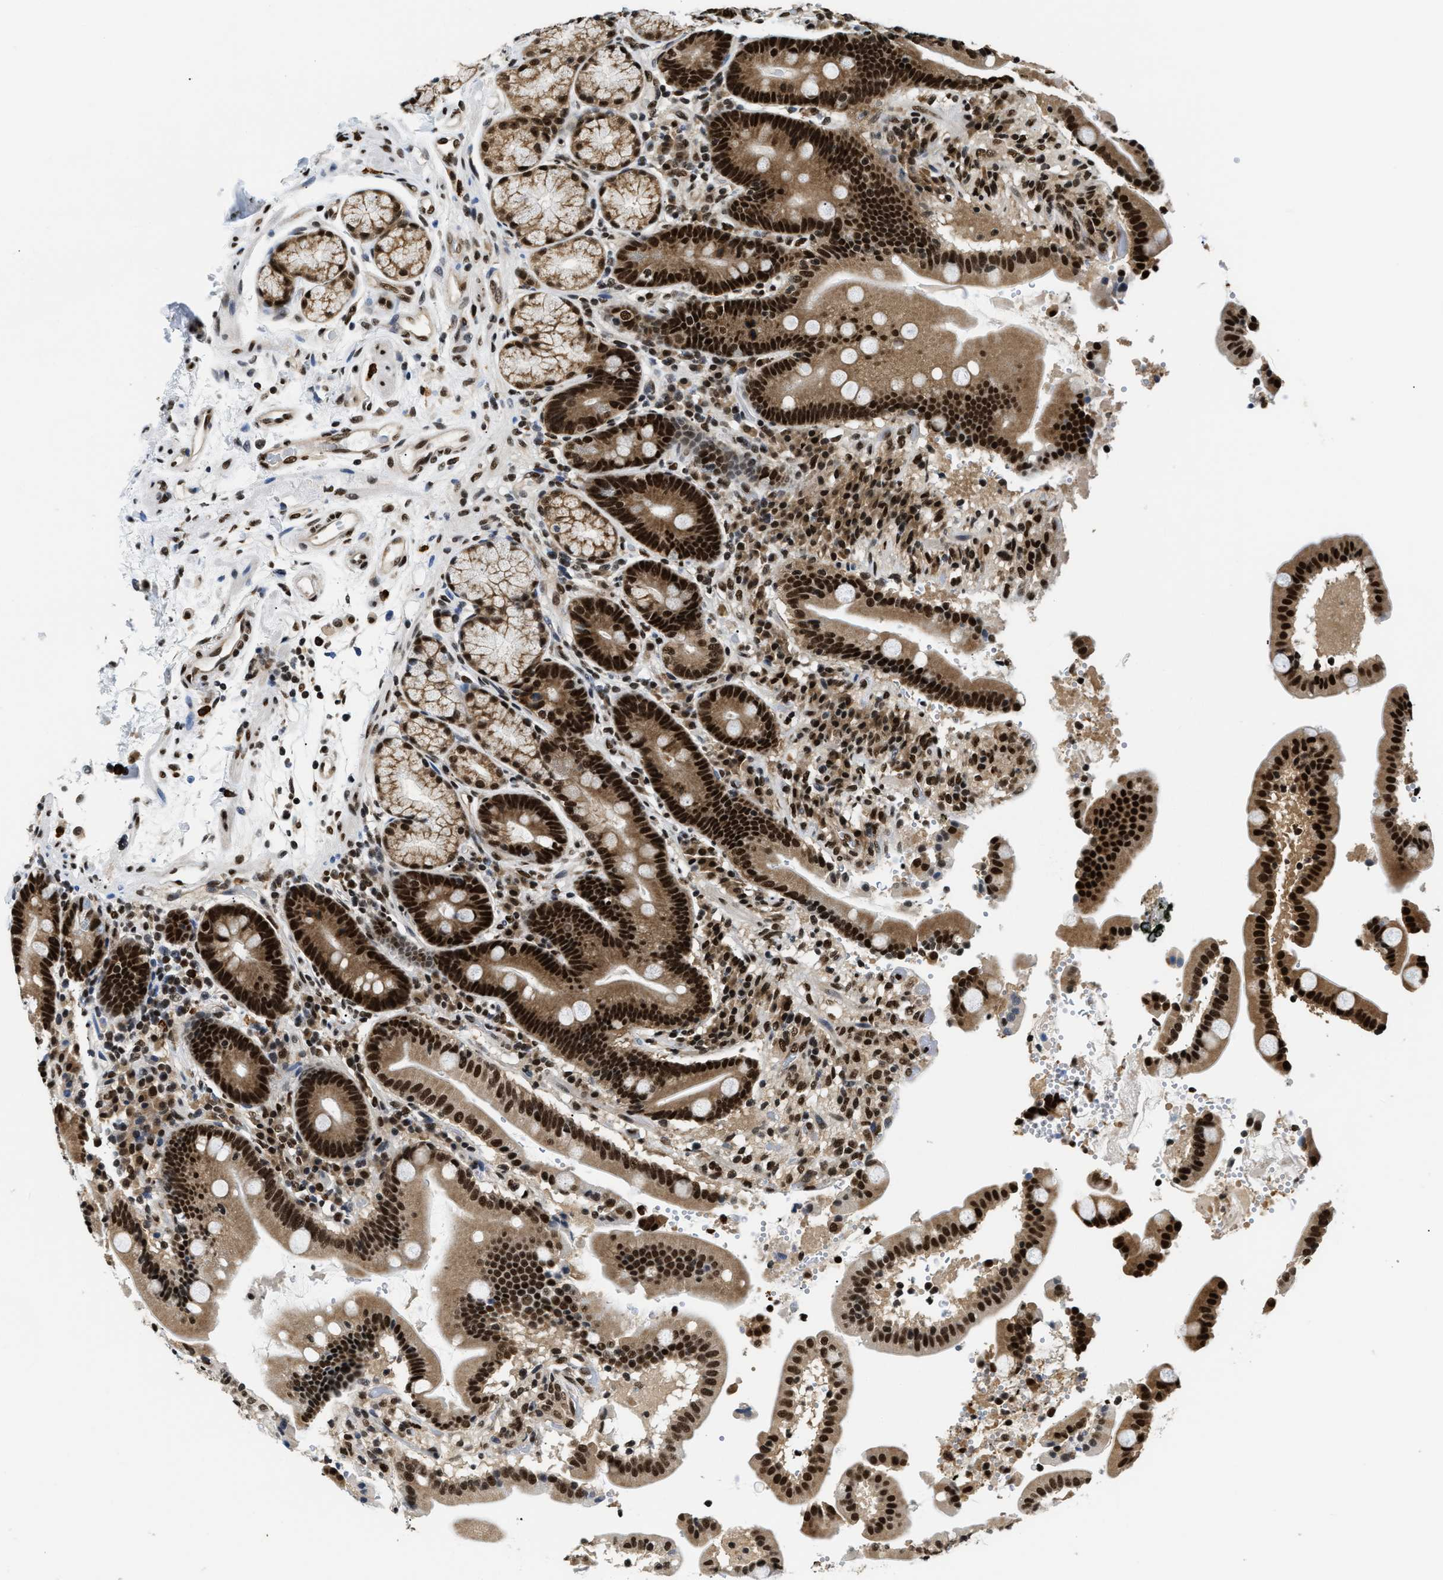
{"staining": {"intensity": "strong", "quantity": ">75%", "location": "cytoplasmic/membranous,nuclear"}, "tissue": "duodenum", "cell_type": "Glandular cells", "image_type": "normal", "snomed": [{"axis": "morphology", "description": "Normal tissue, NOS"}, {"axis": "topography", "description": "Small intestine, NOS"}], "caption": "High-magnification brightfield microscopy of normal duodenum stained with DAB (3,3'-diaminobenzidine) (brown) and counterstained with hematoxylin (blue). glandular cells exhibit strong cytoplasmic/membranous,nuclear positivity is seen in about>75% of cells. Using DAB (brown) and hematoxylin (blue) stains, captured at high magnification using brightfield microscopy.", "gene": "CCNDBP1", "patient": {"sex": "female", "age": 71}}